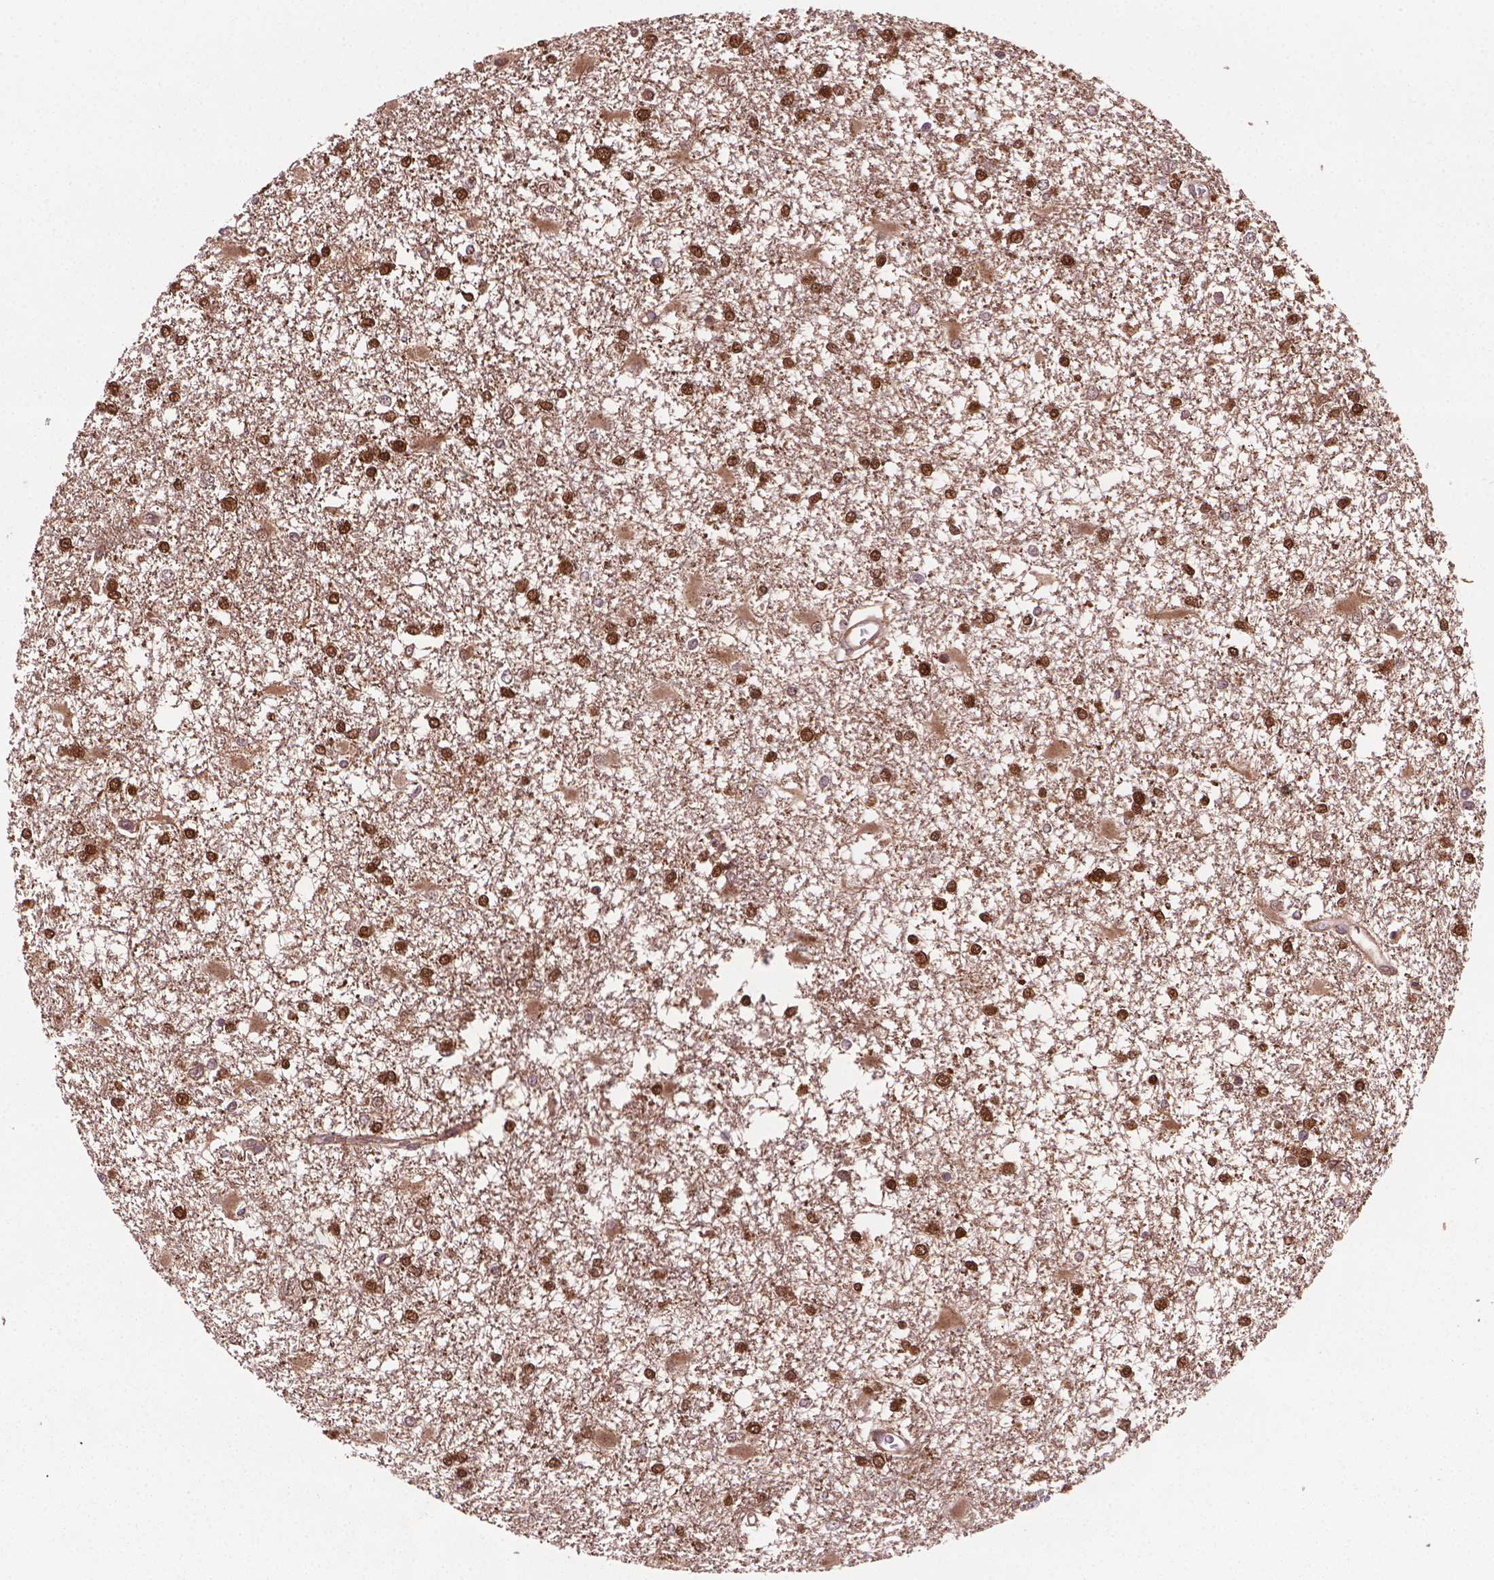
{"staining": {"intensity": "moderate", "quantity": ">75%", "location": "cytoplasmic/membranous,nuclear"}, "tissue": "glioma", "cell_type": "Tumor cells", "image_type": "cancer", "snomed": [{"axis": "morphology", "description": "Glioma, malignant, High grade"}, {"axis": "topography", "description": "Cerebral cortex"}], "caption": "Approximately >75% of tumor cells in human malignant glioma (high-grade) reveal moderate cytoplasmic/membranous and nuclear protein staining as visualized by brown immunohistochemical staining.", "gene": "PLIN3", "patient": {"sex": "male", "age": 79}}